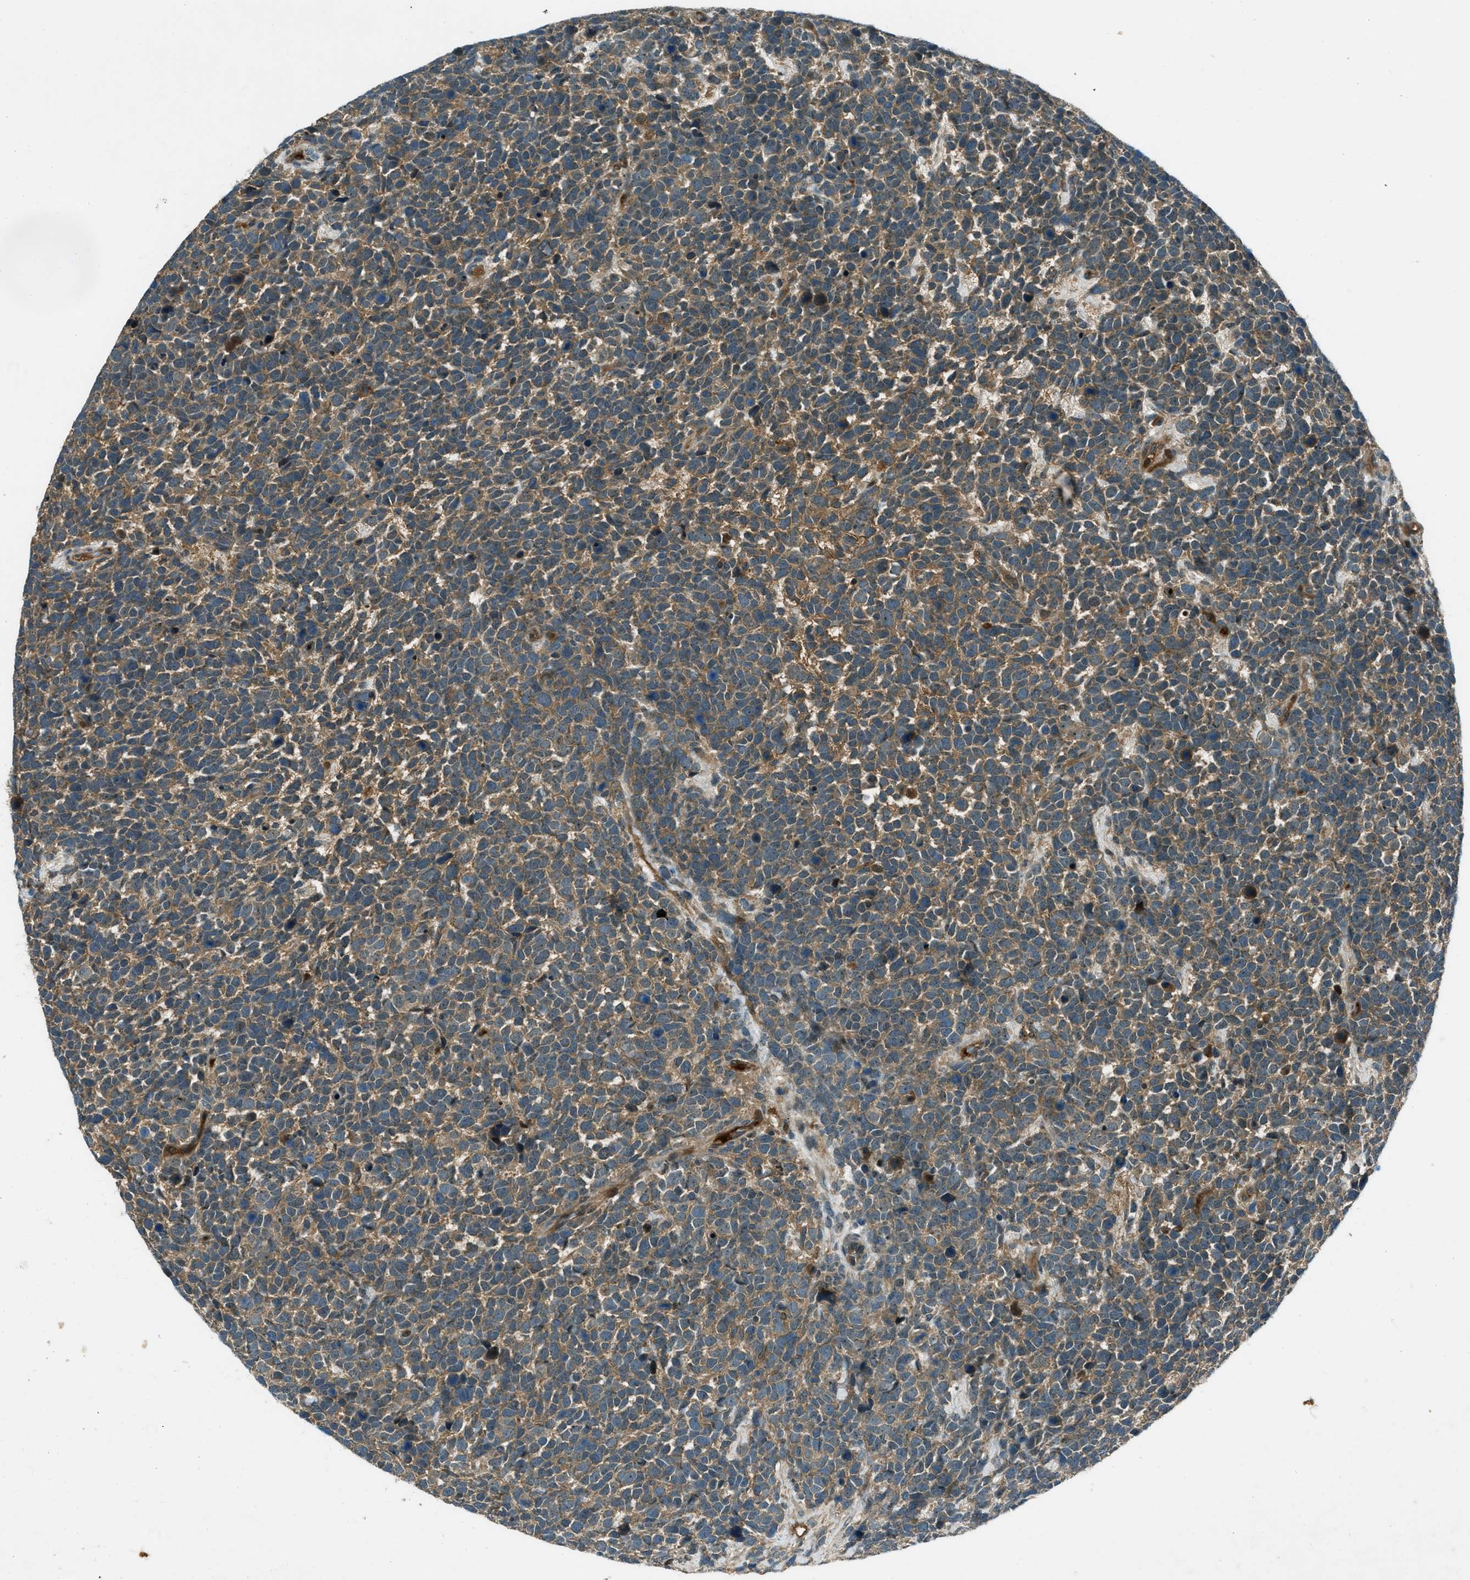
{"staining": {"intensity": "weak", "quantity": ">75%", "location": "cytoplasmic/membranous"}, "tissue": "urothelial cancer", "cell_type": "Tumor cells", "image_type": "cancer", "snomed": [{"axis": "morphology", "description": "Urothelial carcinoma, High grade"}, {"axis": "topography", "description": "Urinary bladder"}], "caption": "This is an image of IHC staining of urothelial cancer, which shows weak staining in the cytoplasmic/membranous of tumor cells.", "gene": "STK11", "patient": {"sex": "female", "age": 82}}